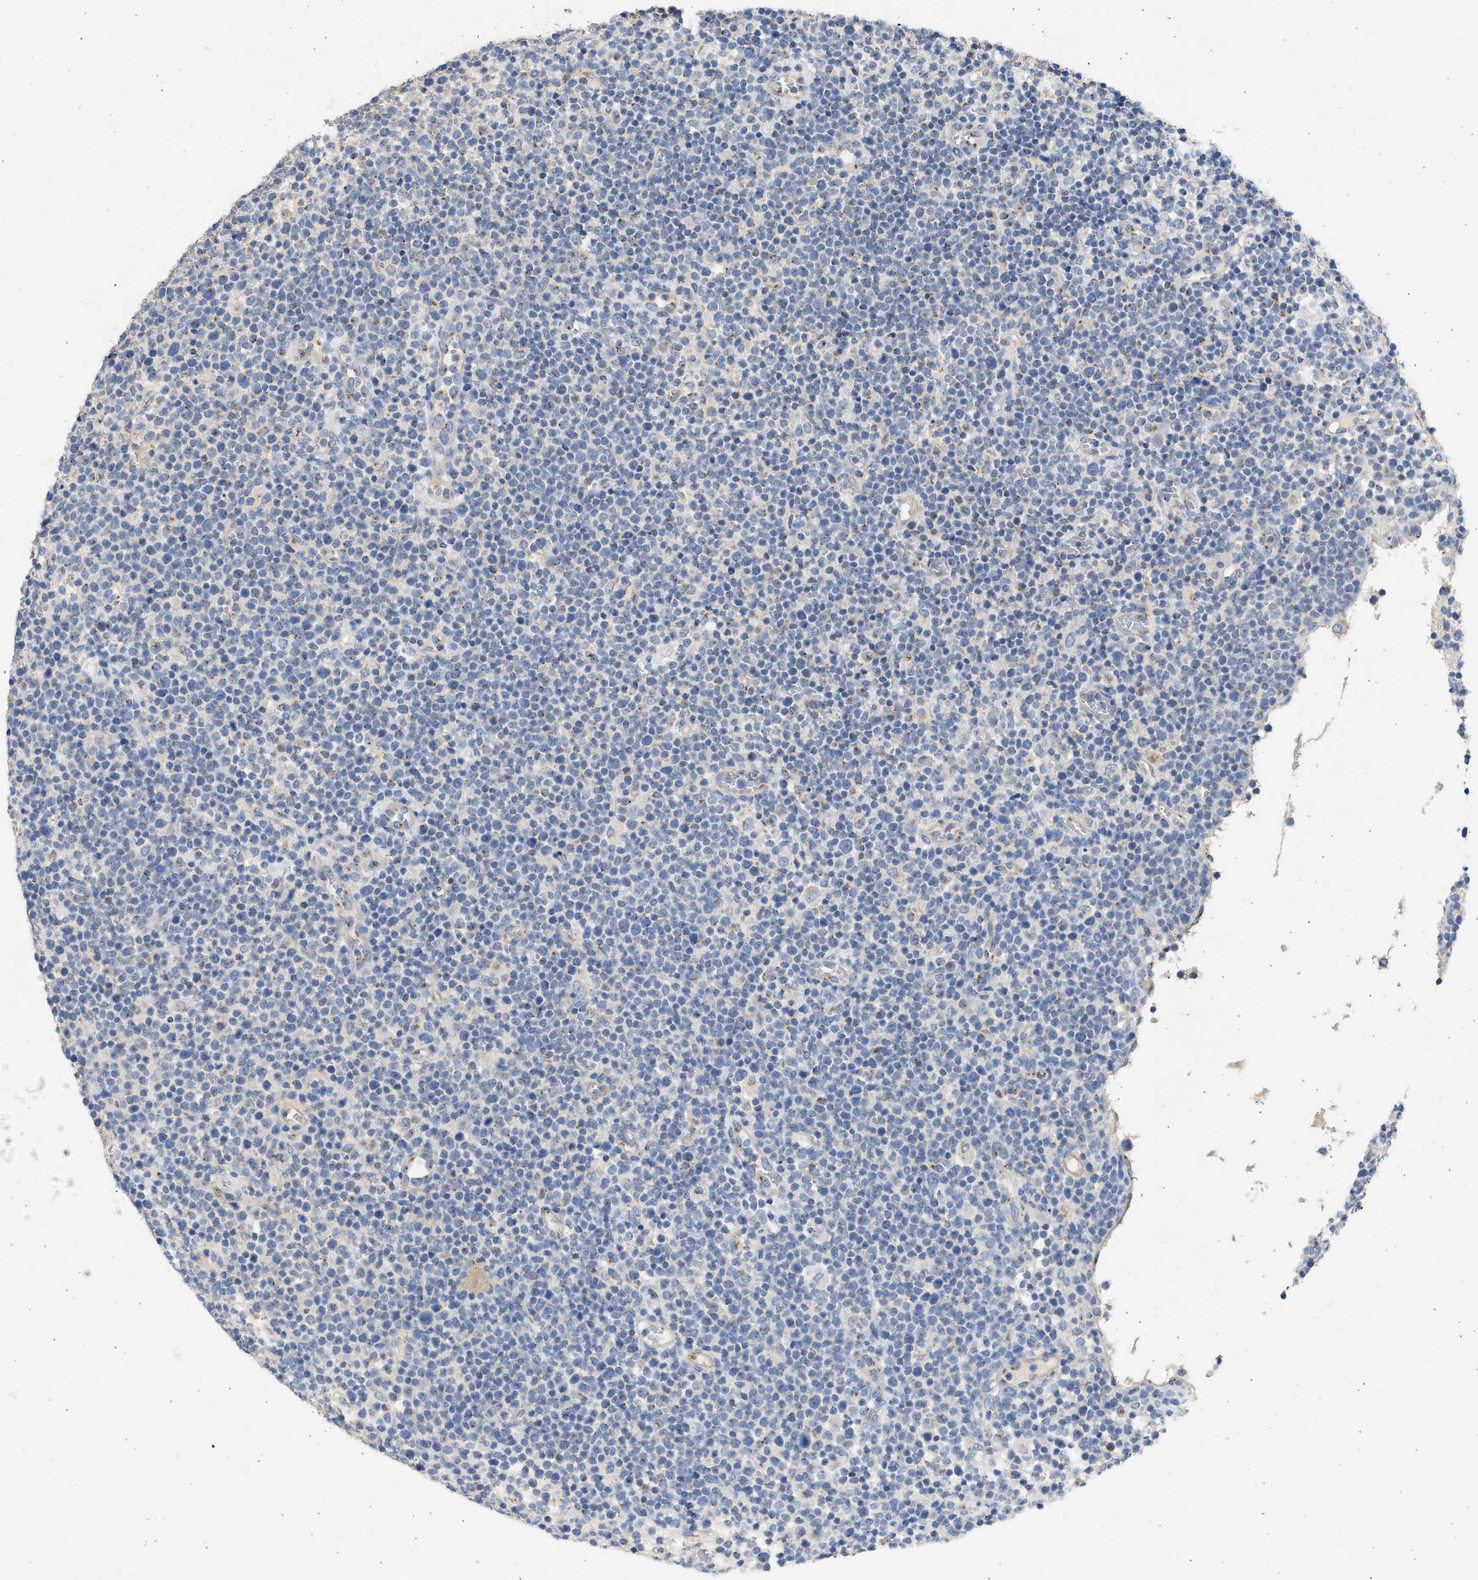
{"staining": {"intensity": "negative", "quantity": "none", "location": "none"}, "tissue": "lymphoma", "cell_type": "Tumor cells", "image_type": "cancer", "snomed": [{"axis": "morphology", "description": "Malignant lymphoma, non-Hodgkin's type, High grade"}, {"axis": "topography", "description": "Lymph node"}], "caption": "Immunohistochemistry image of high-grade malignant lymphoma, non-Hodgkin's type stained for a protein (brown), which demonstrates no staining in tumor cells.", "gene": "IPO8", "patient": {"sex": "male", "age": 61}}